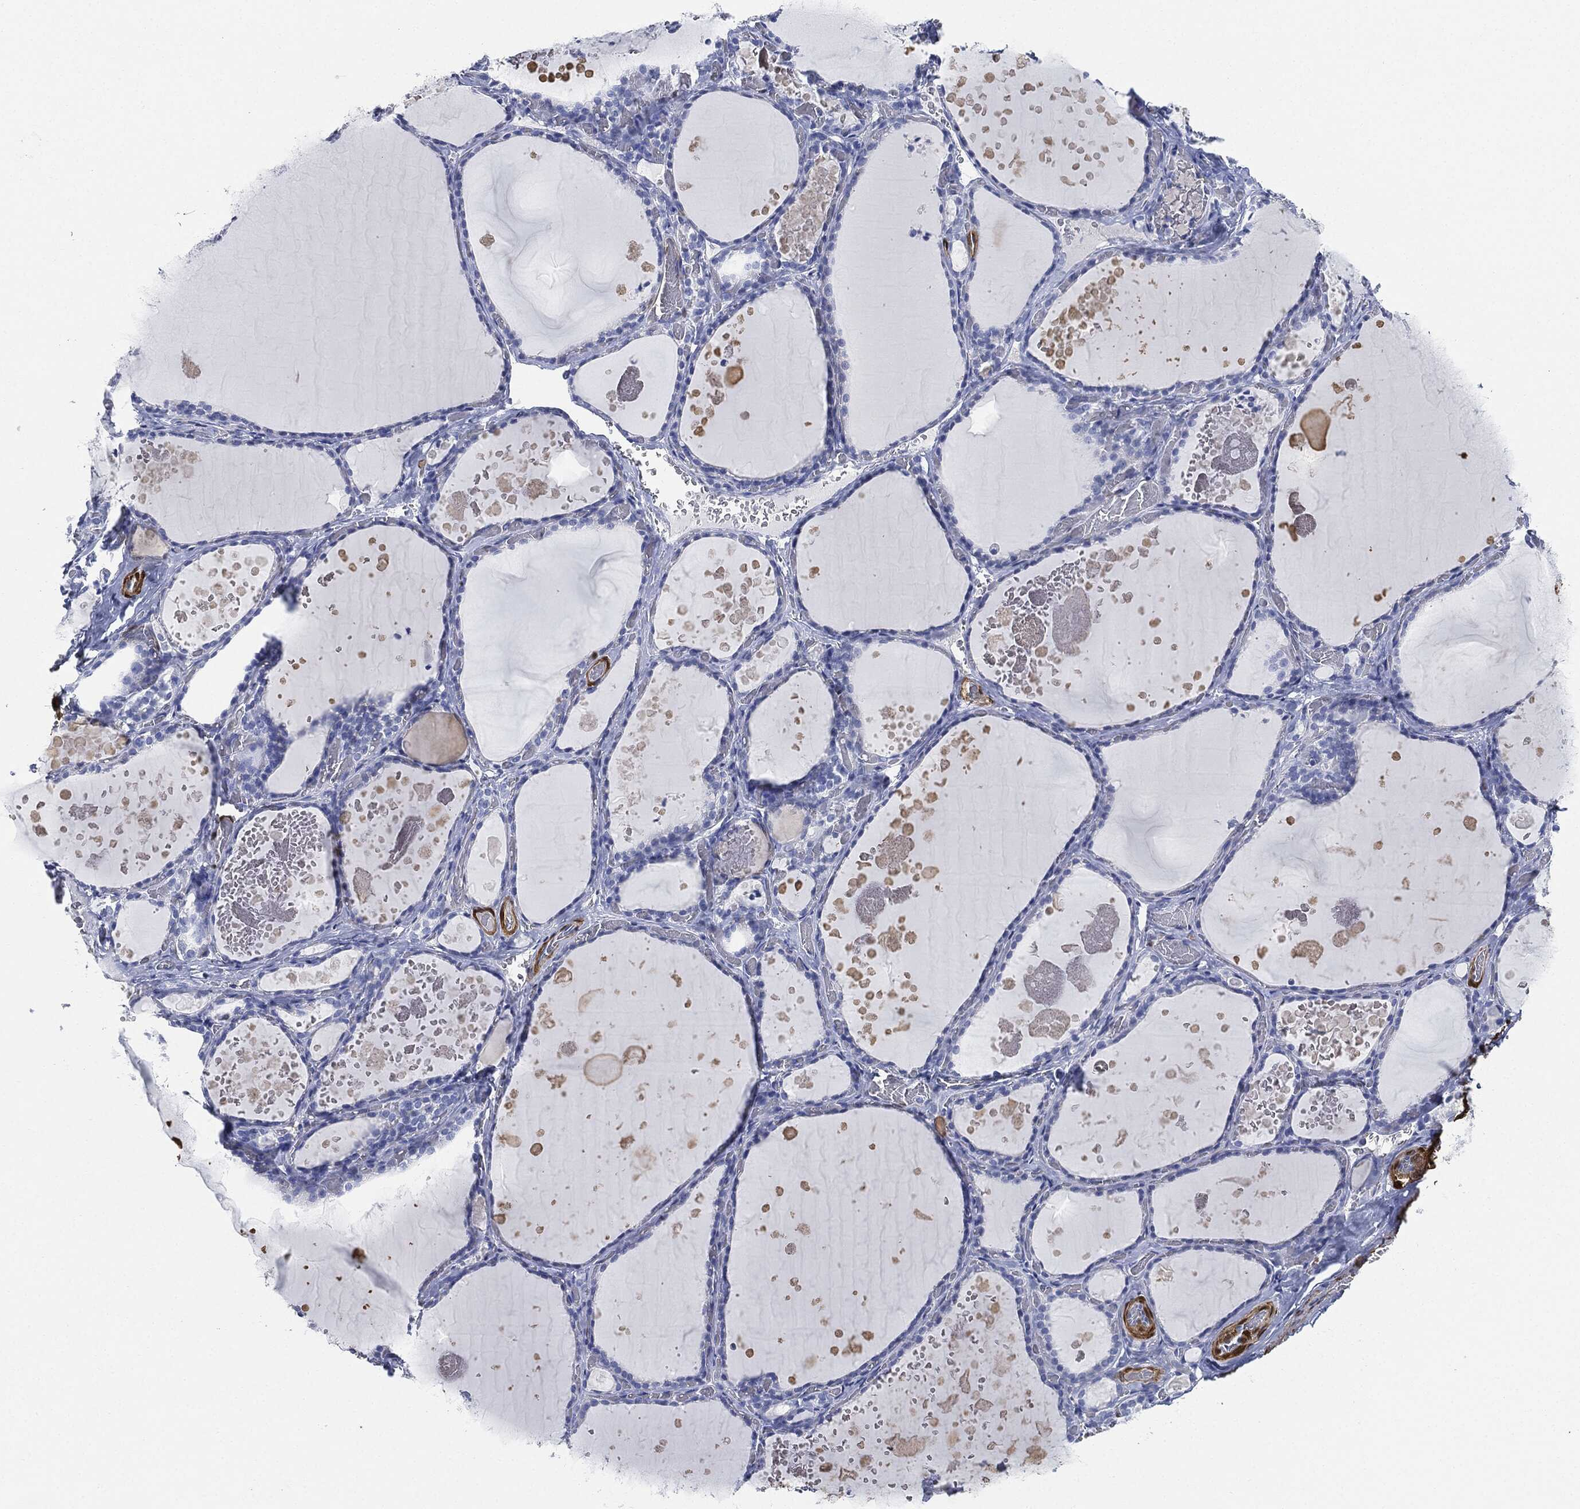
{"staining": {"intensity": "negative", "quantity": "none", "location": "none"}, "tissue": "thyroid gland", "cell_type": "Glandular cells", "image_type": "normal", "snomed": [{"axis": "morphology", "description": "Normal tissue, NOS"}, {"axis": "topography", "description": "Thyroid gland"}], "caption": "IHC of normal human thyroid gland displays no positivity in glandular cells.", "gene": "TAGLN", "patient": {"sex": "female", "age": 56}}